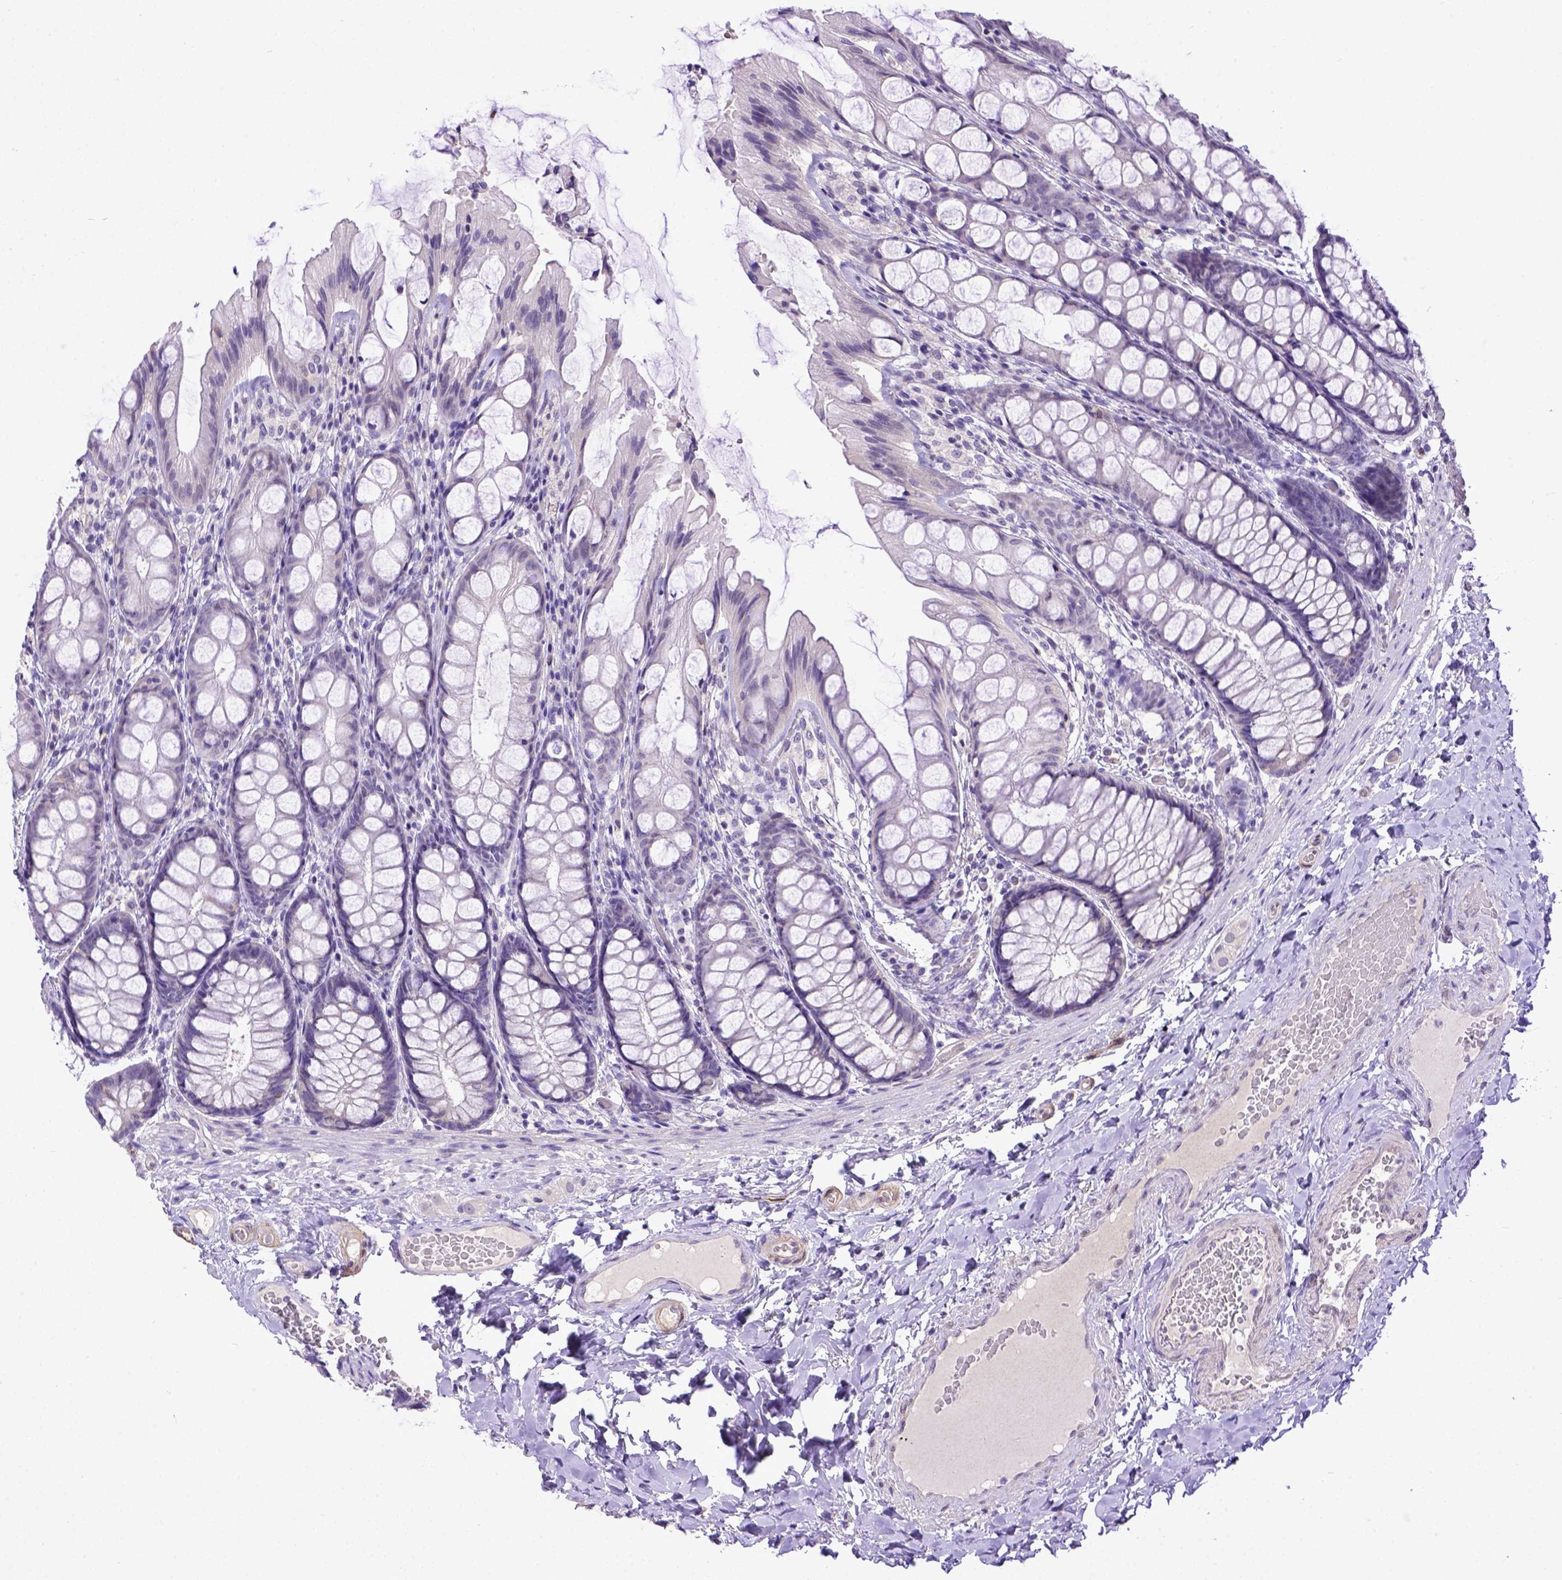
{"staining": {"intensity": "negative", "quantity": "none", "location": "none"}, "tissue": "colon", "cell_type": "Endothelial cells", "image_type": "normal", "snomed": [{"axis": "morphology", "description": "Normal tissue, NOS"}, {"axis": "topography", "description": "Colon"}], "caption": "Colon stained for a protein using IHC demonstrates no expression endothelial cells.", "gene": "BTN1A1", "patient": {"sex": "male", "age": 47}}